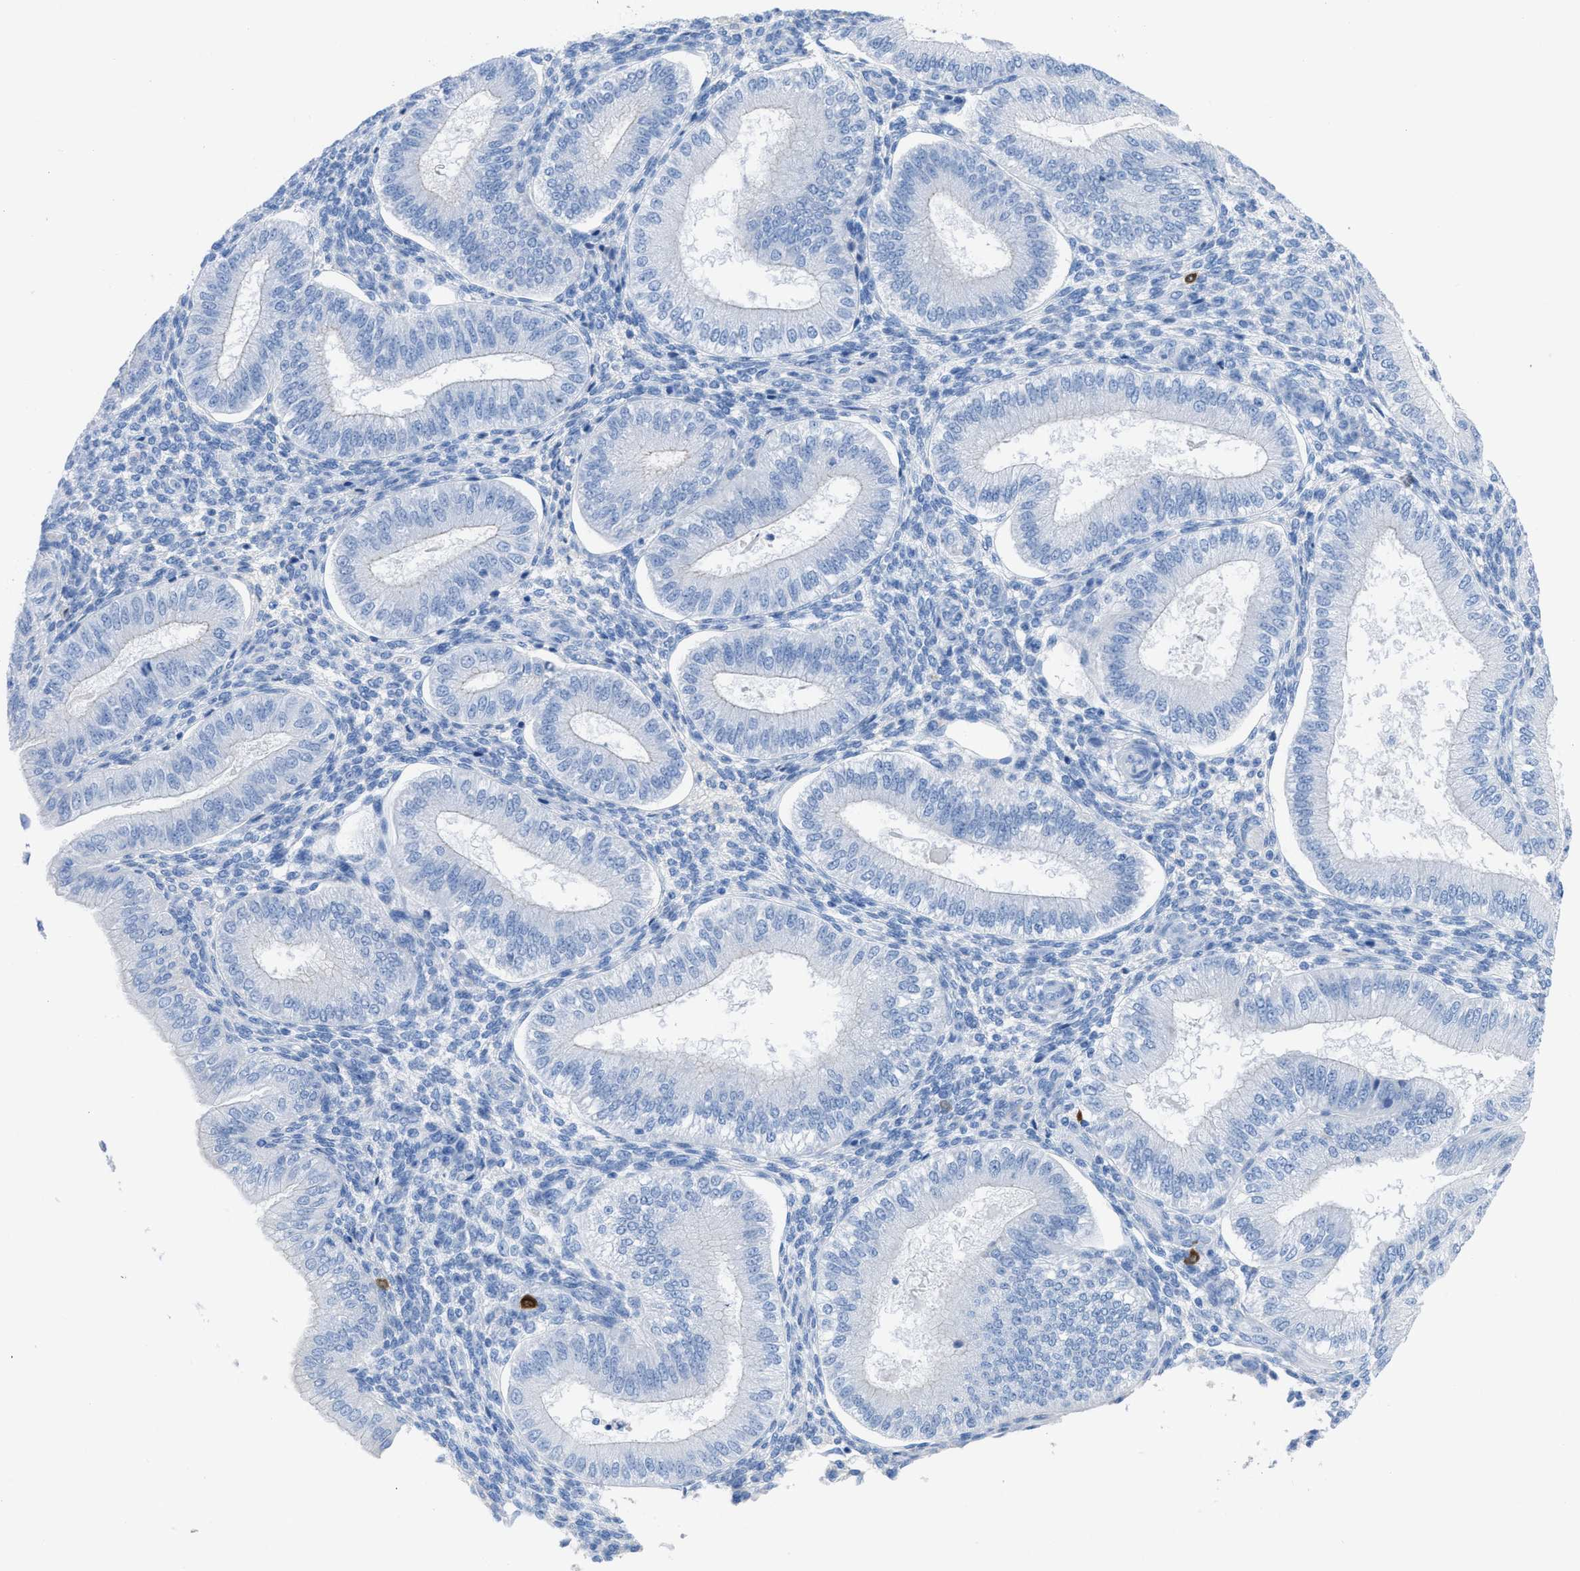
{"staining": {"intensity": "negative", "quantity": "none", "location": "none"}, "tissue": "endometrium", "cell_type": "Cells in endometrial stroma", "image_type": "normal", "snomed": [{"axis": "morphology", "description": "Normal tissue, NOS"}, {"axis": "topography", "description": "Endometrium"}], "caption": "A micrograph of endometrium stained for a protein displays no brown staining in cells in endometrial stroma. (Stains: DAB IHC with hematoxylin counter stain, Microscopy: brightfield microscopy at high magnification).", "gene": "TCL1A", "patient": {"sex": "female", "age": 39}}